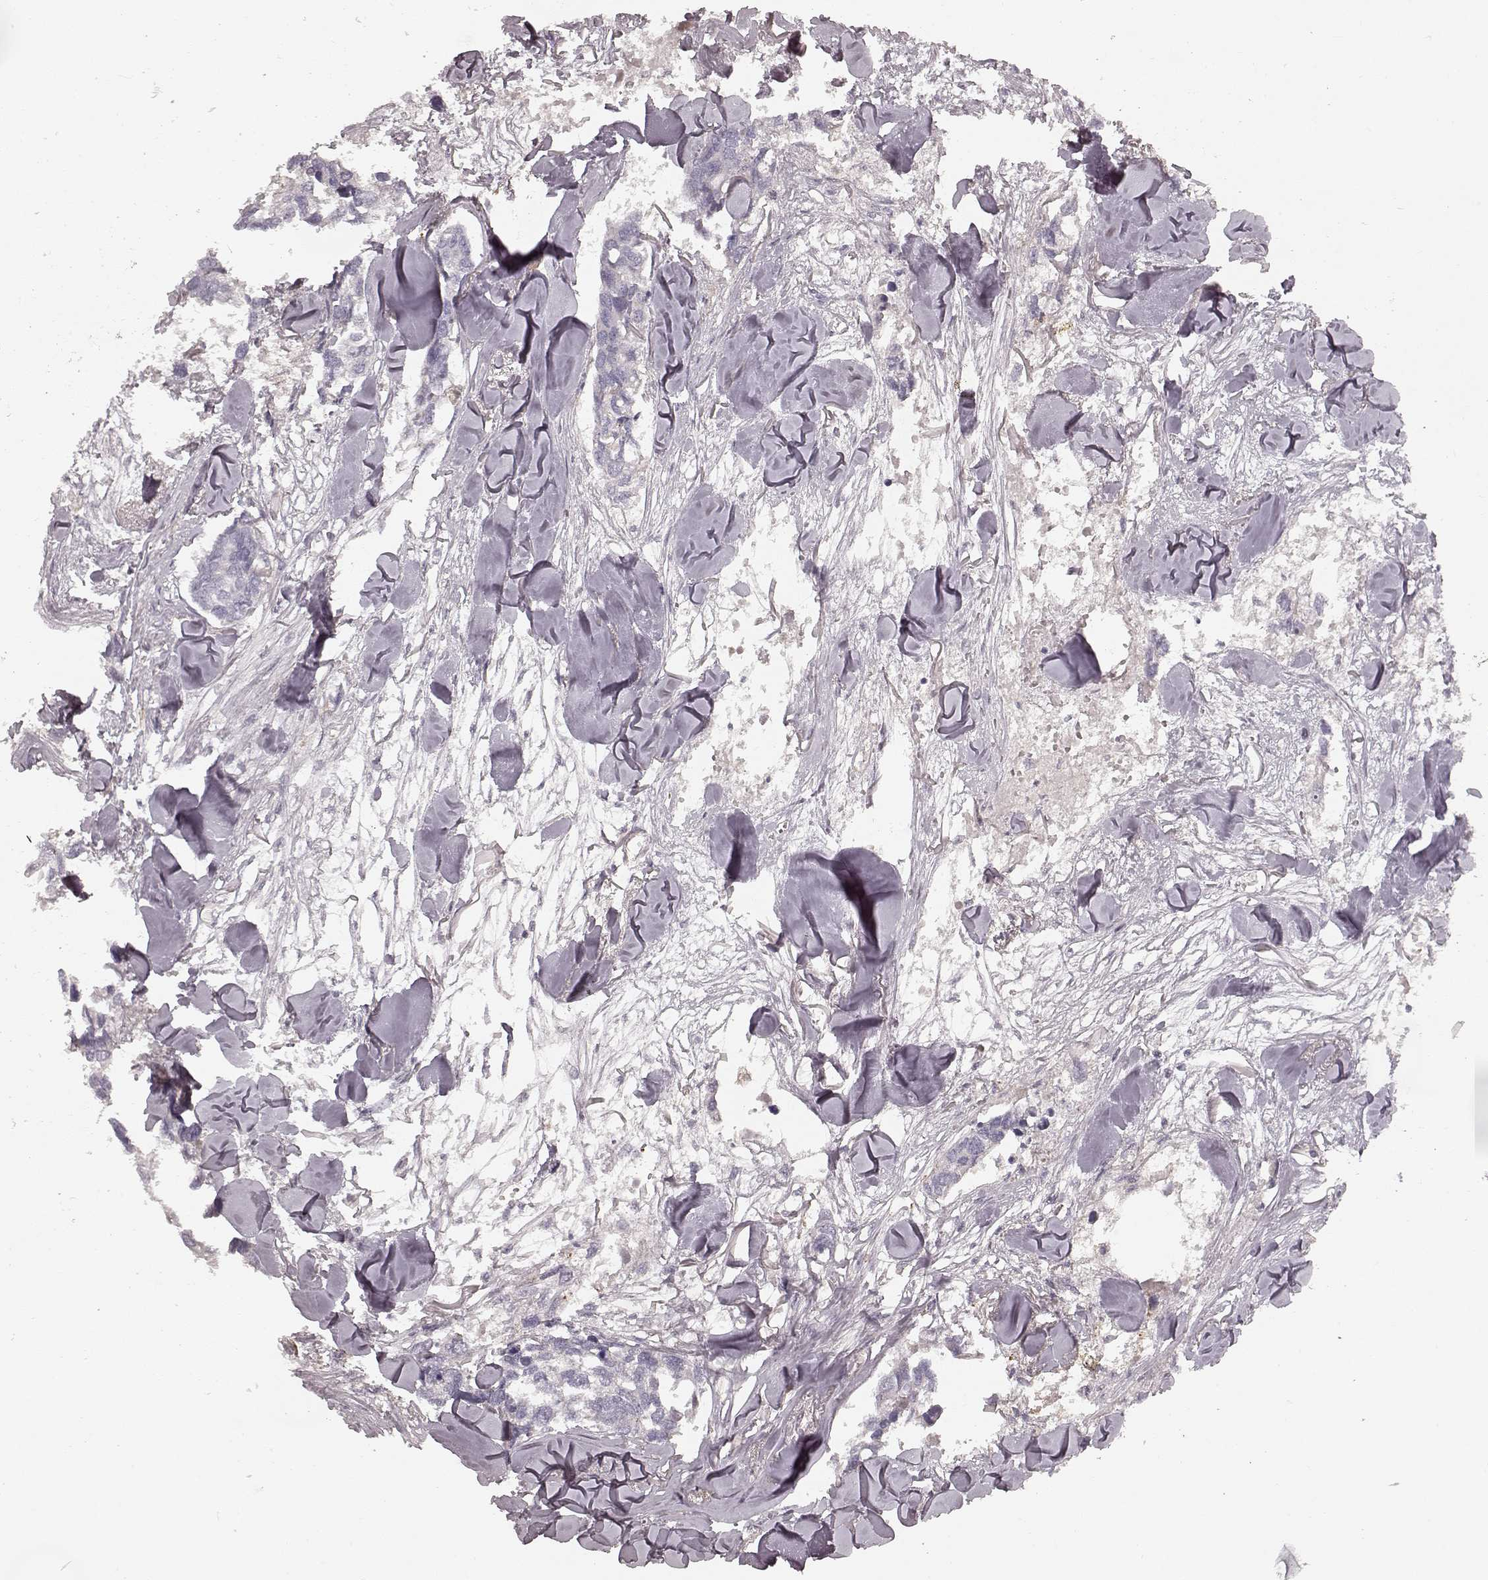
{"staining": {"intensity": "negative", "quantity": "none", "location": "none"}, "tissue": "breast cancer", "cell_type": "Tumor cells", "image_type": "cancer", "snomed": [{"axis": "morphology", "description": "Duct carcinoma"}, {"axis": "topography", "description": "Breast"}], "caption": "Tumor cells show no significant protein positivity in breast cancer.", "gene": "KCNJ9", "patient": {"sex": "female", "age": 83}}